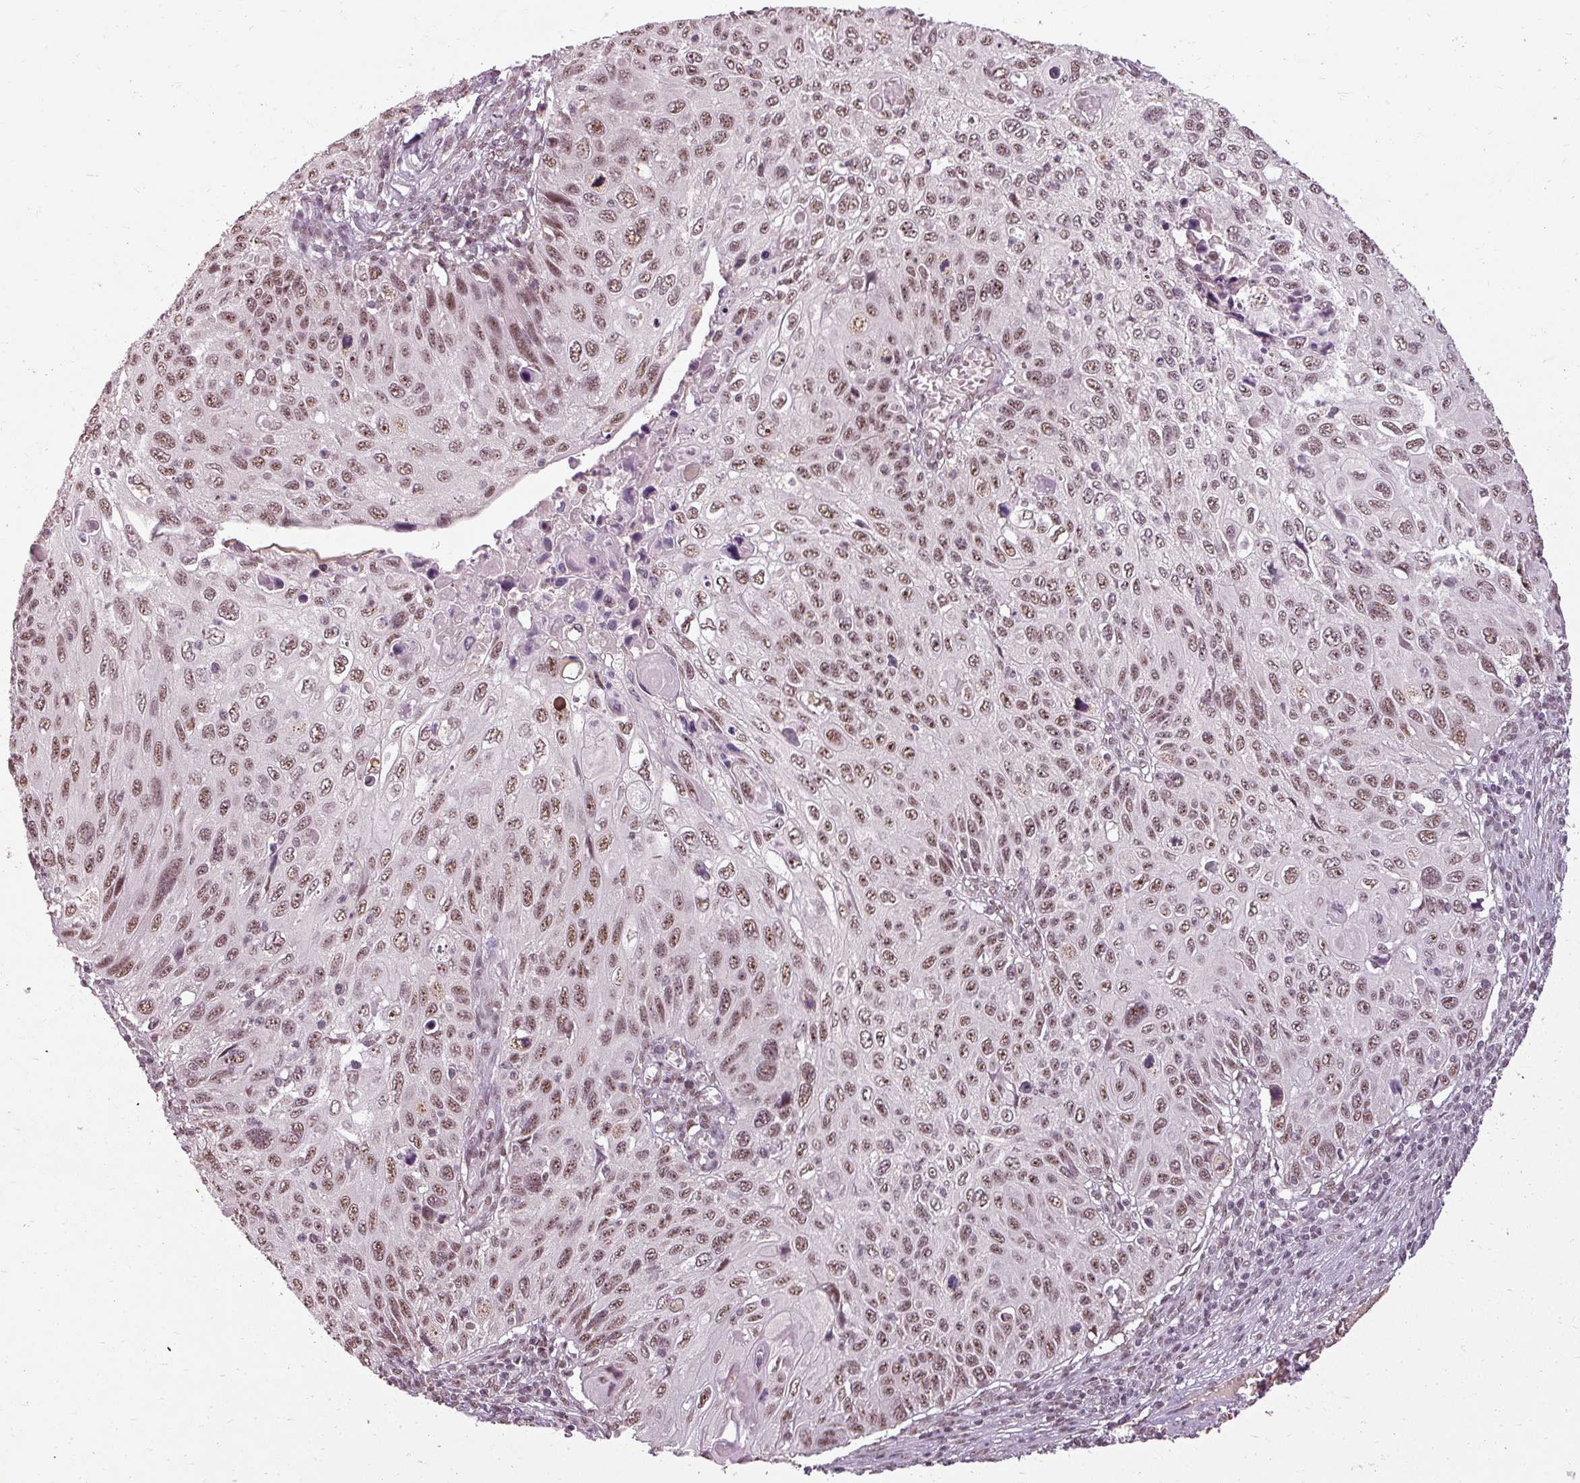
{"staining": {"intensity": "moderate", "quantity": ">75%", "location": "nuclear"}, "tissue": "cervical cancer", "cell_type": "Tumor cells", "image_type": "cancer", "snomed": [{"axis": "morphology", "description": "Squamous cell carcinoma, NOS"}, {"axis": "topography", "description": "Cervix"}], "caption": "Moderate nuclear protein positivity is appreciated in approximately >75% of tumor cells in cervical cancer.", "gene": "BCAS3", "patient": {"sex": "female", "age": 70}}